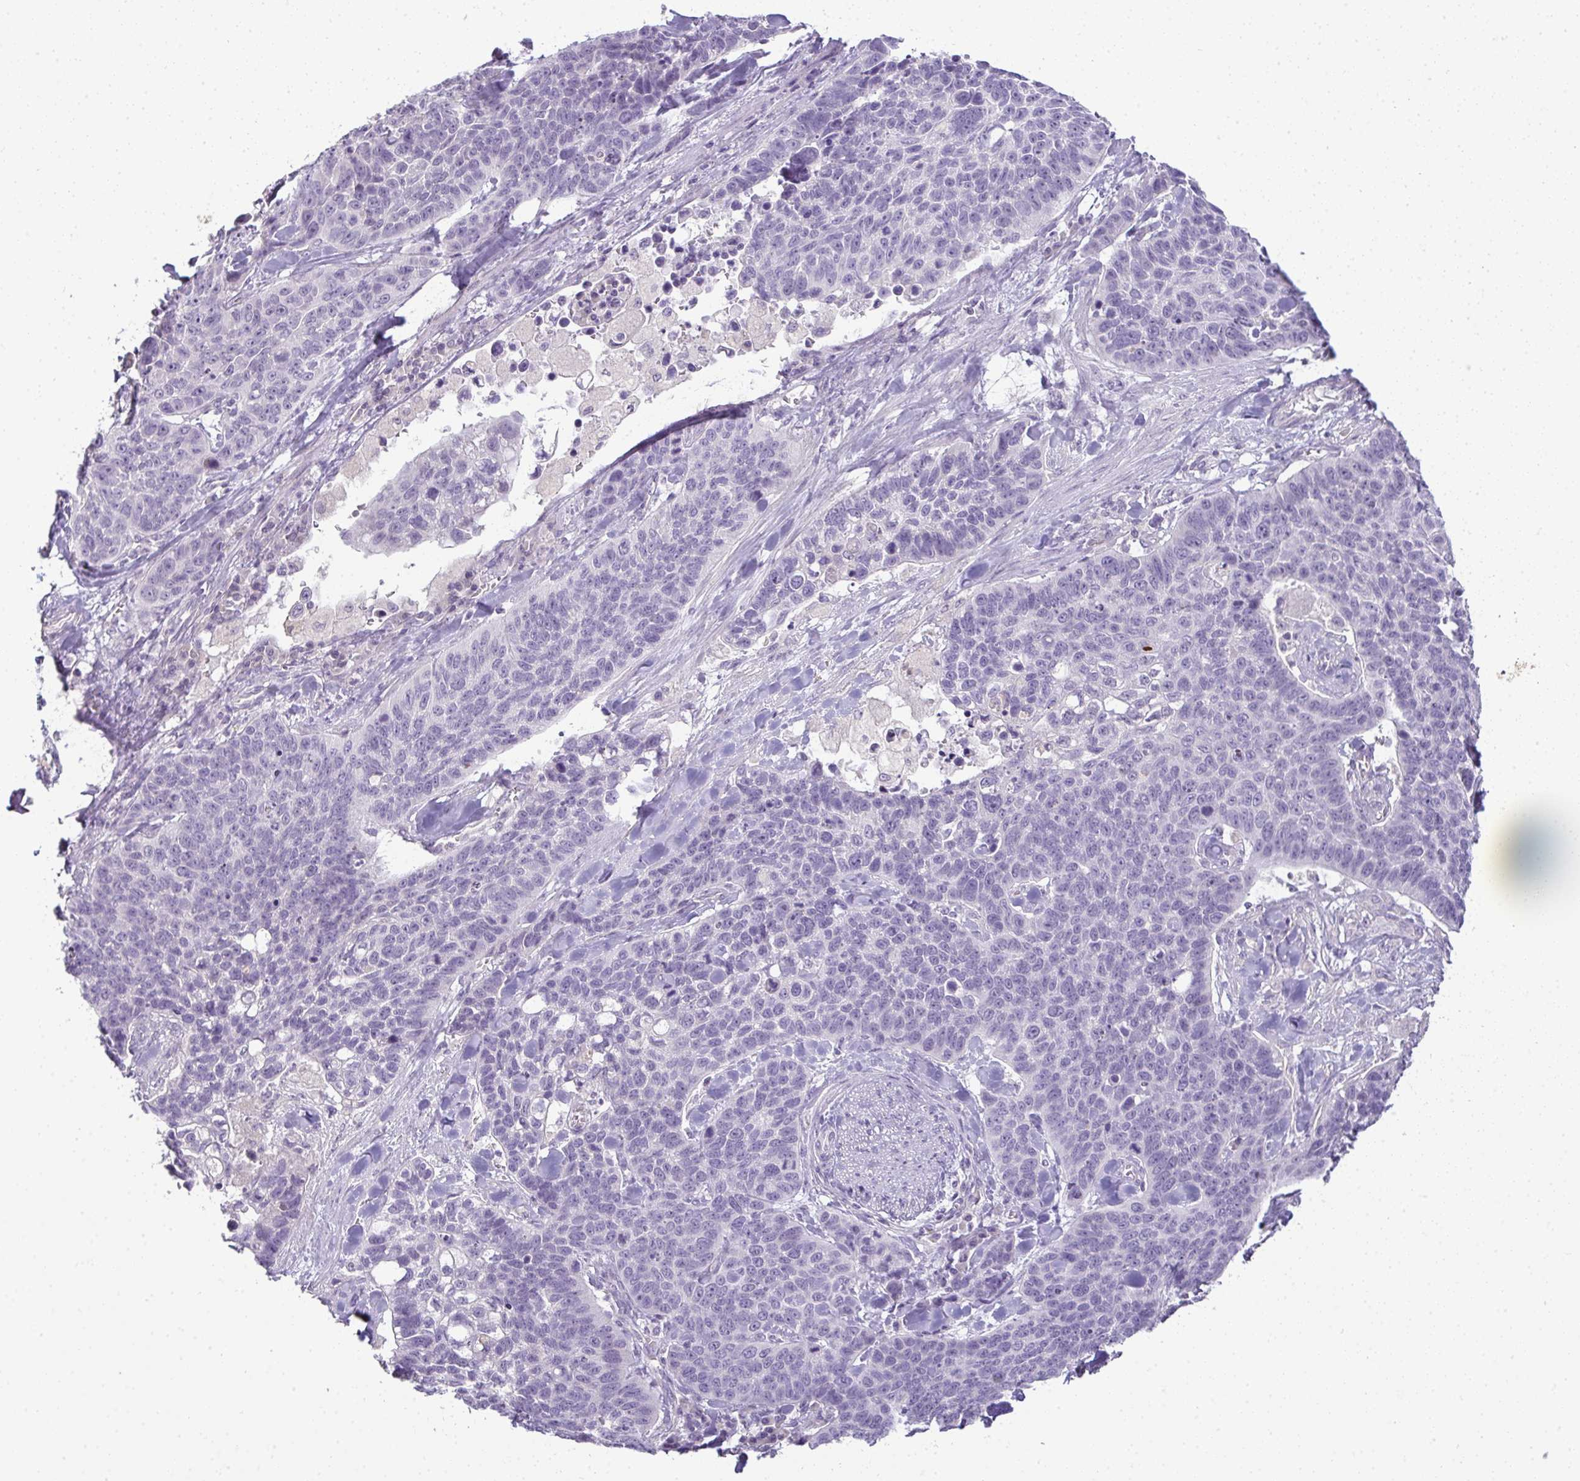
{"staining": {"intensity": "negative", "quantity": "none", "location": "none"}, "tissue": "lung cancer", "cell_type": "Tumor cells", "image_type": "cancer", "snomed": [{"axis": "morphology", "description": "Squamous cell carcinoma, NOS"}, {"axis": "topography", "description": "Lung"}], "caption": "The immunohistochemistry (IHC) micrograph has no significant staining in tumor cells of squamous cell carcinoma (lung) tissue.", "gene": "CMPK1", "patient": {"sex": "male", "age": 62}}